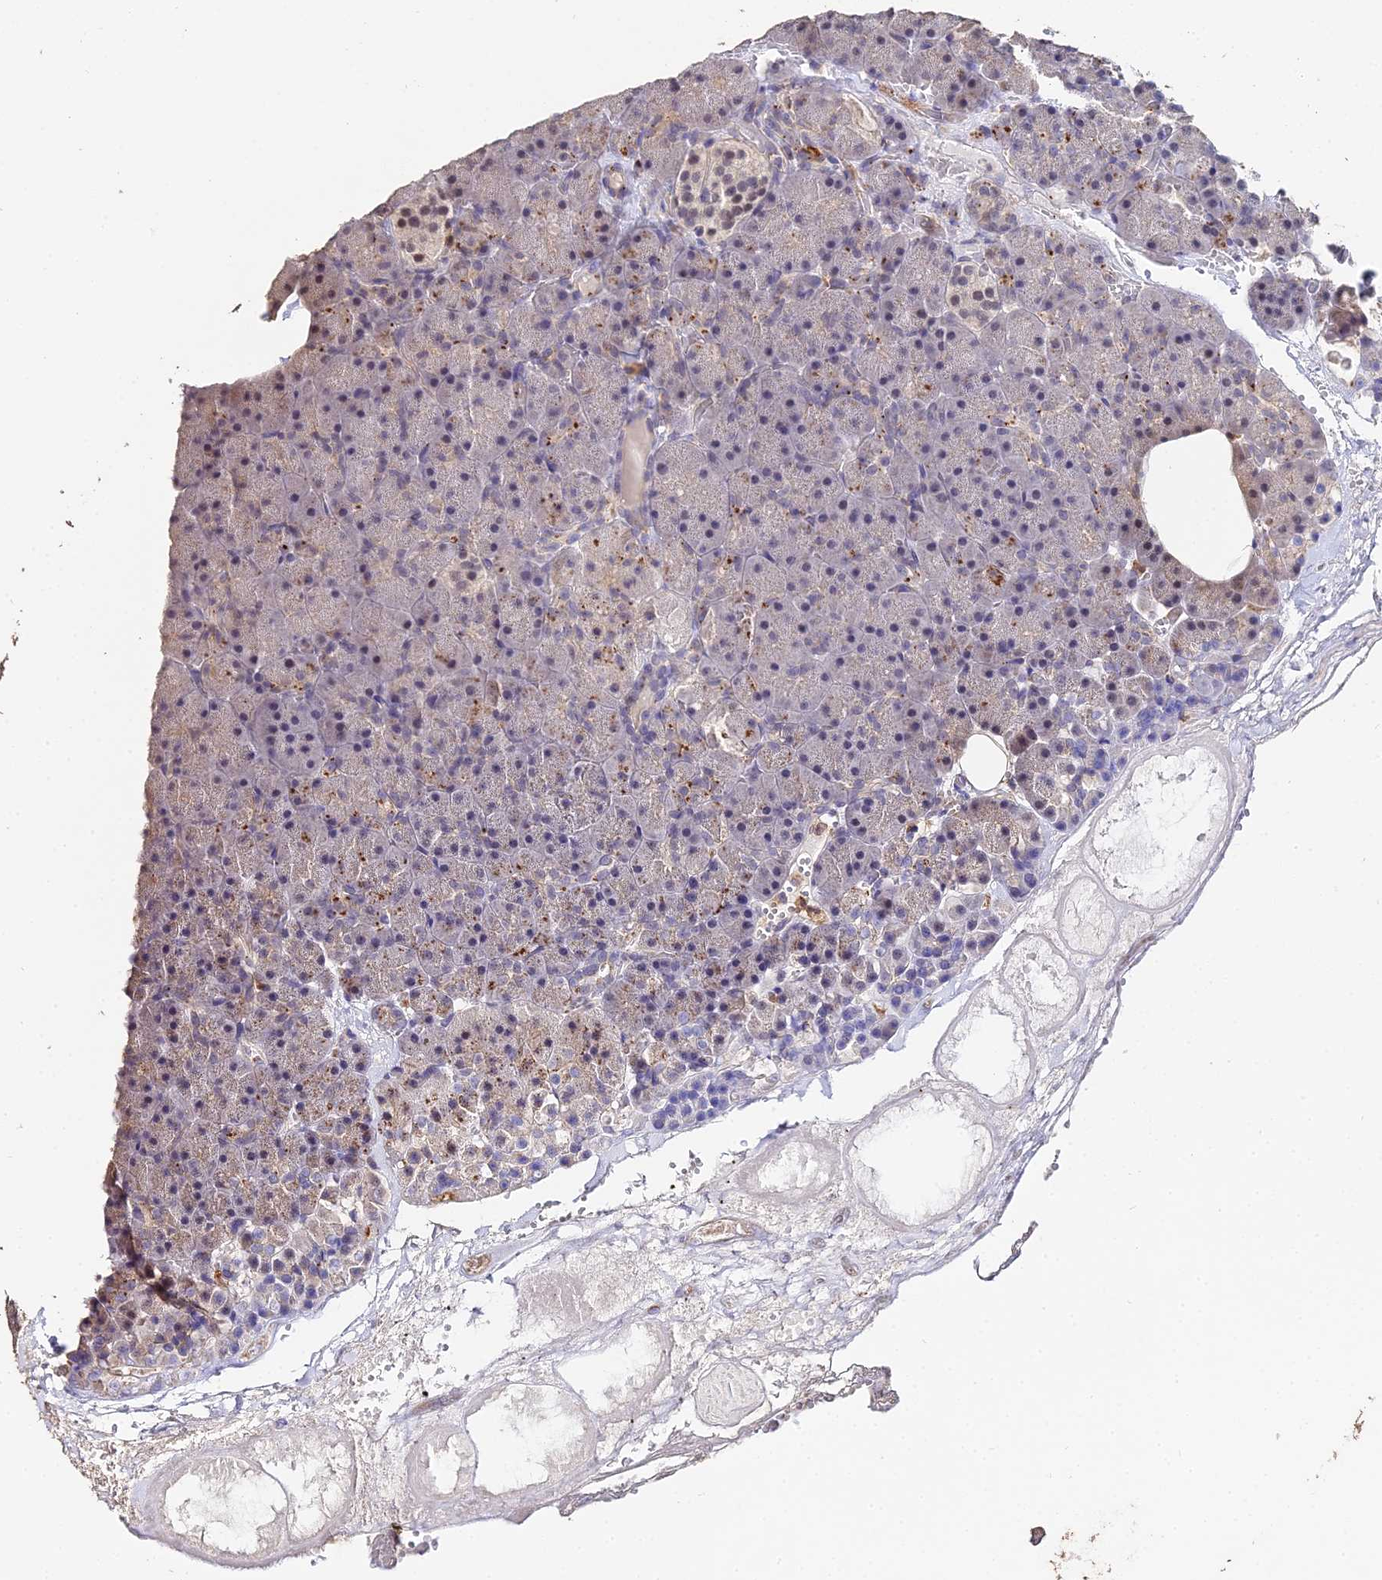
{"staining": {"intensity": "weak", "quantity": "25%-75%", "location": "cytoplasmic/membranous,nuclear"}, "tissue": "pancreas", "cell_type": "Exocrine glandular cells", "image_type": "normal", "snomed": [{"axis": "morphology", "description": "Normal tissue, NOS"}, {"axis": "topography", "description": "Pancreas"}], "caption": "The image demonstrates staining of unremarkable pancreas, revealing weak cytoplasmic/membranous,nuclear protein staining (brown color) within exocrine glandular cells.", "gene": "LSM5", "patient": {"sex": "male", "age": 36}}